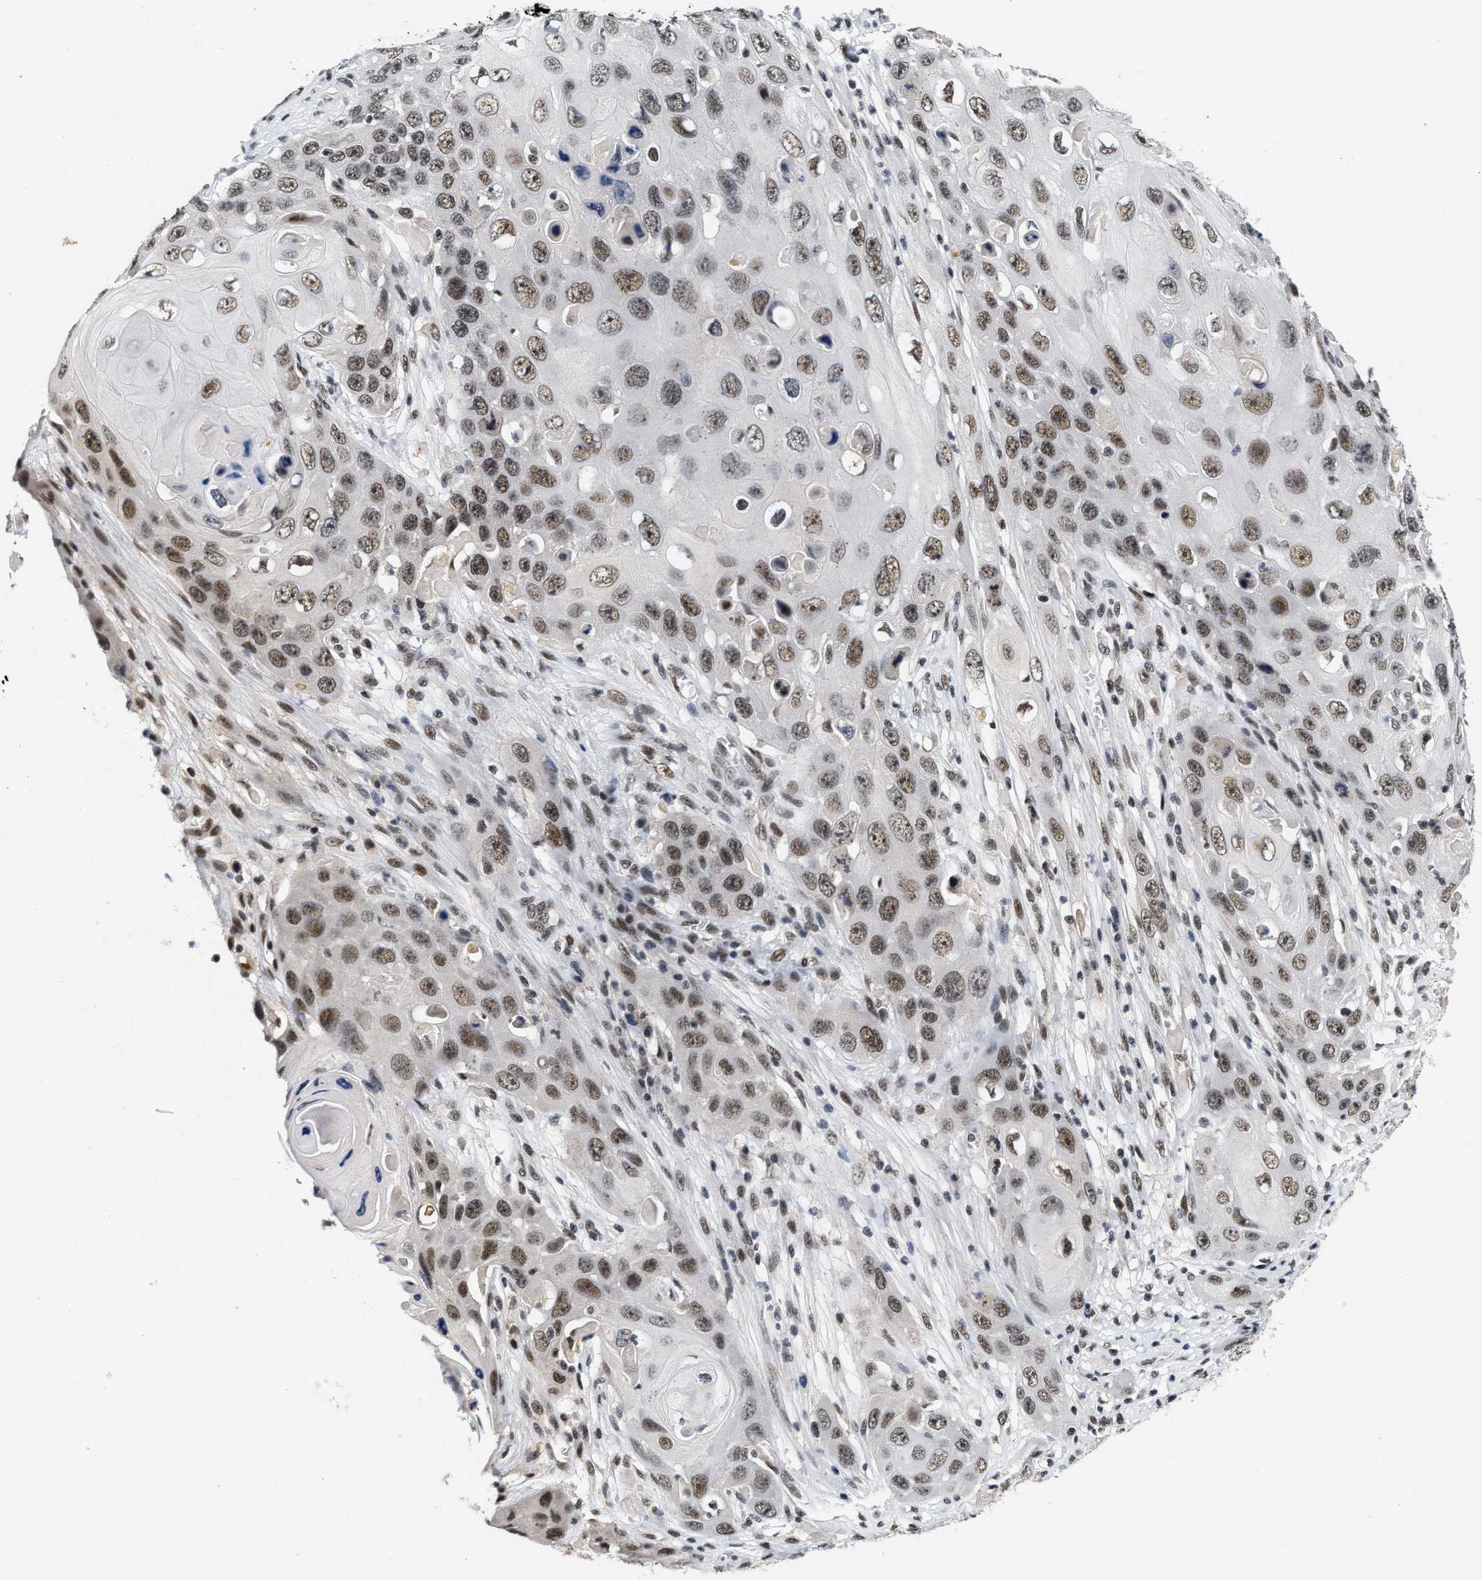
{"staining": {"intensity": "moderate", "quantity": ">75%", "location": "nuclear"}, "tissue": "skin cancer", "cell_type": "Tumor cells", "image_type": "cancer", "snomed": [{"axis": "morphology", "description": "Squamous cell carcinoma, NOS"}, {"axis": "topography", "description": "Skin"}], "caption": "This is a histology image of immunohistochemistry (IHC) staining of skin squamous cell carcinoma, which shows moderate staining in the nuclear of tumor cells.", "gene": "INIP", "patient": {"sex": "male", "age": 55}}